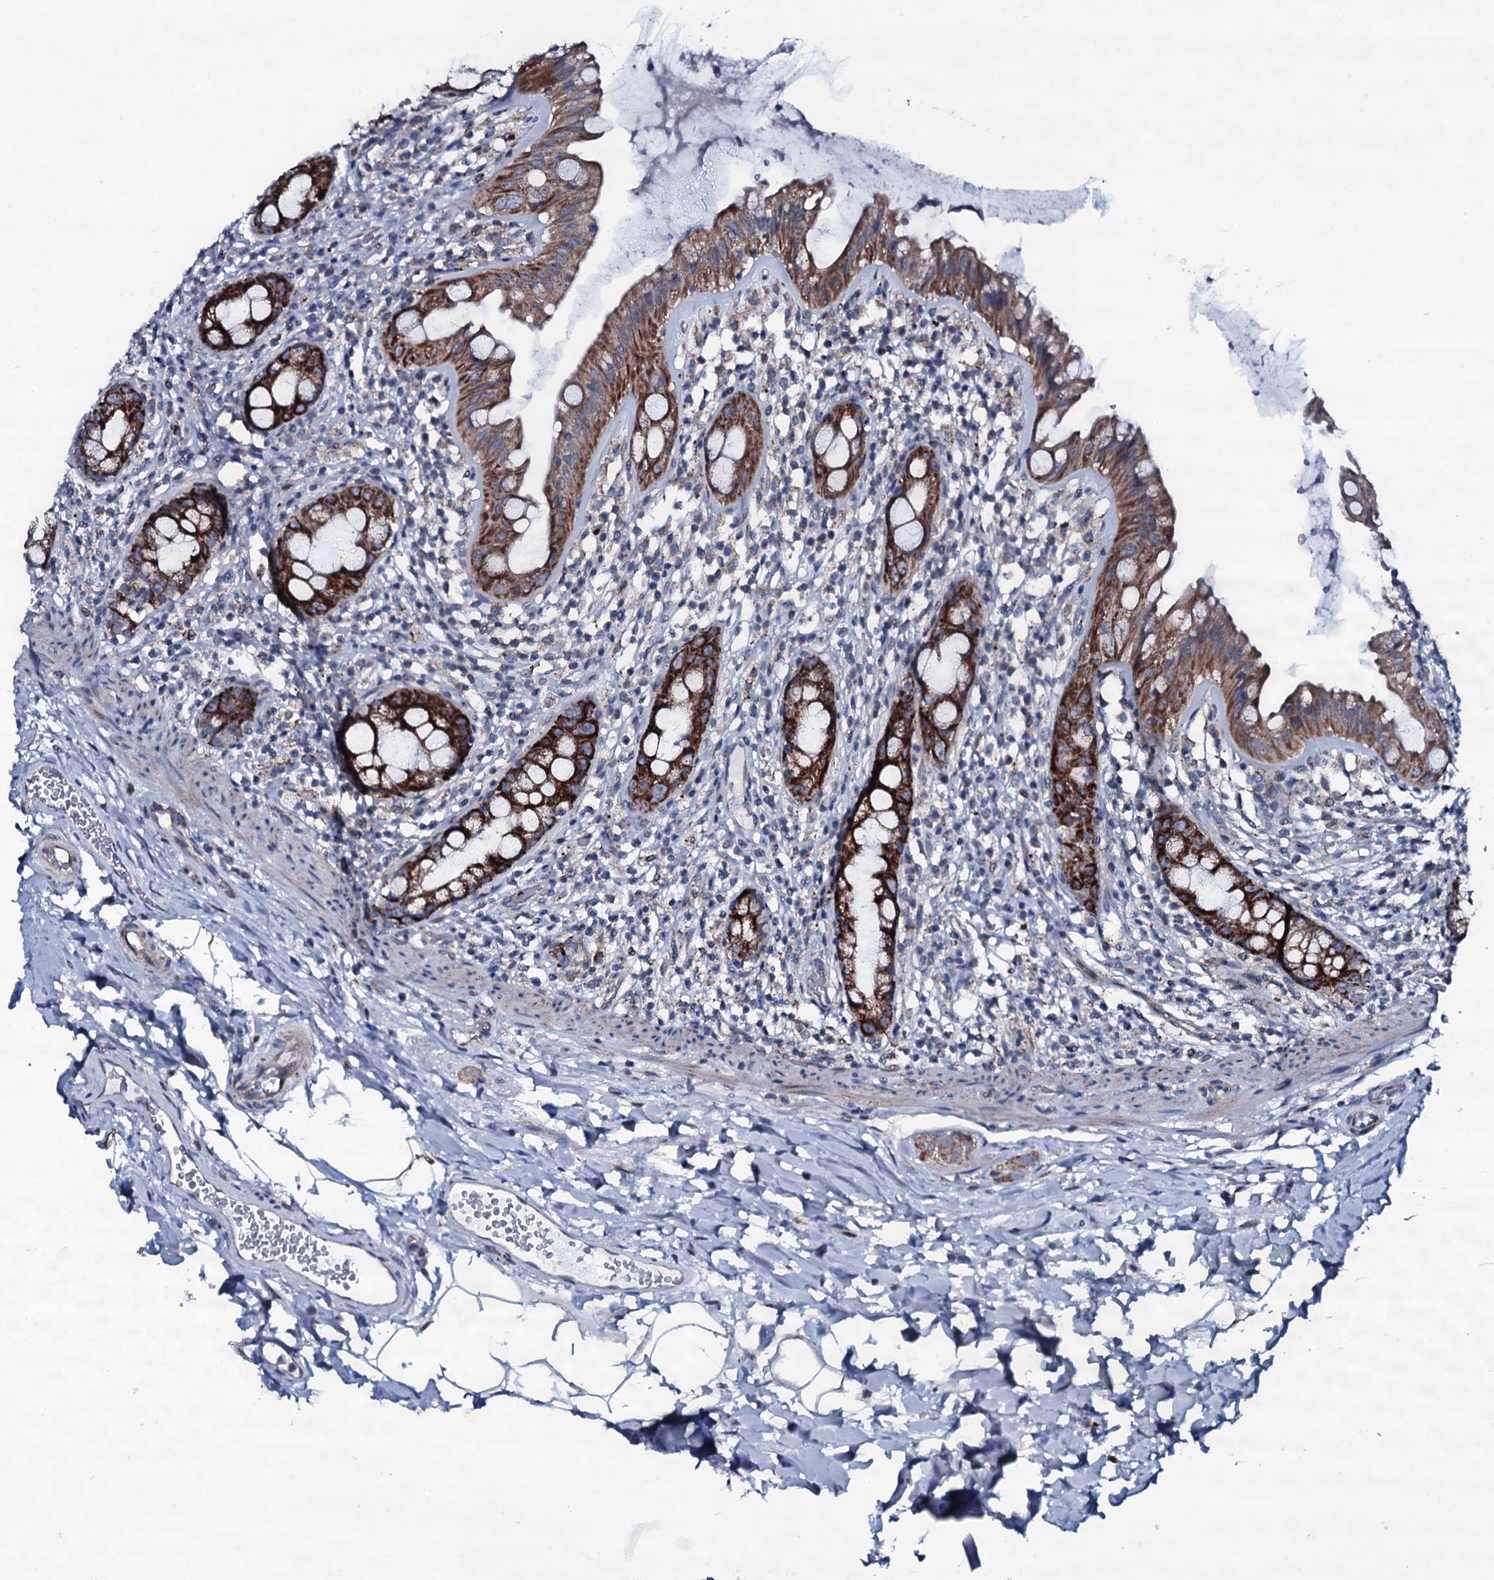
{"staining": {"intensity": "strong", "quantity": ">75%", "location": "cytoplasmic/membranous"}, "tissue": "rectum", "cell_type": "Glandular cells", "image_type": "normal", "snomed": [{"axis": "morphology", "description": "Normal tissue, NOS"}, {"axis": "topography", "description": "Rectum"}], "caption": "Strong cytoplasmic/membranous protein staining is appreciated in approximately >75% of glandular cells in rectum.", "gene": "WIPF3", "patient": {"sex": "female", "age": 57}}